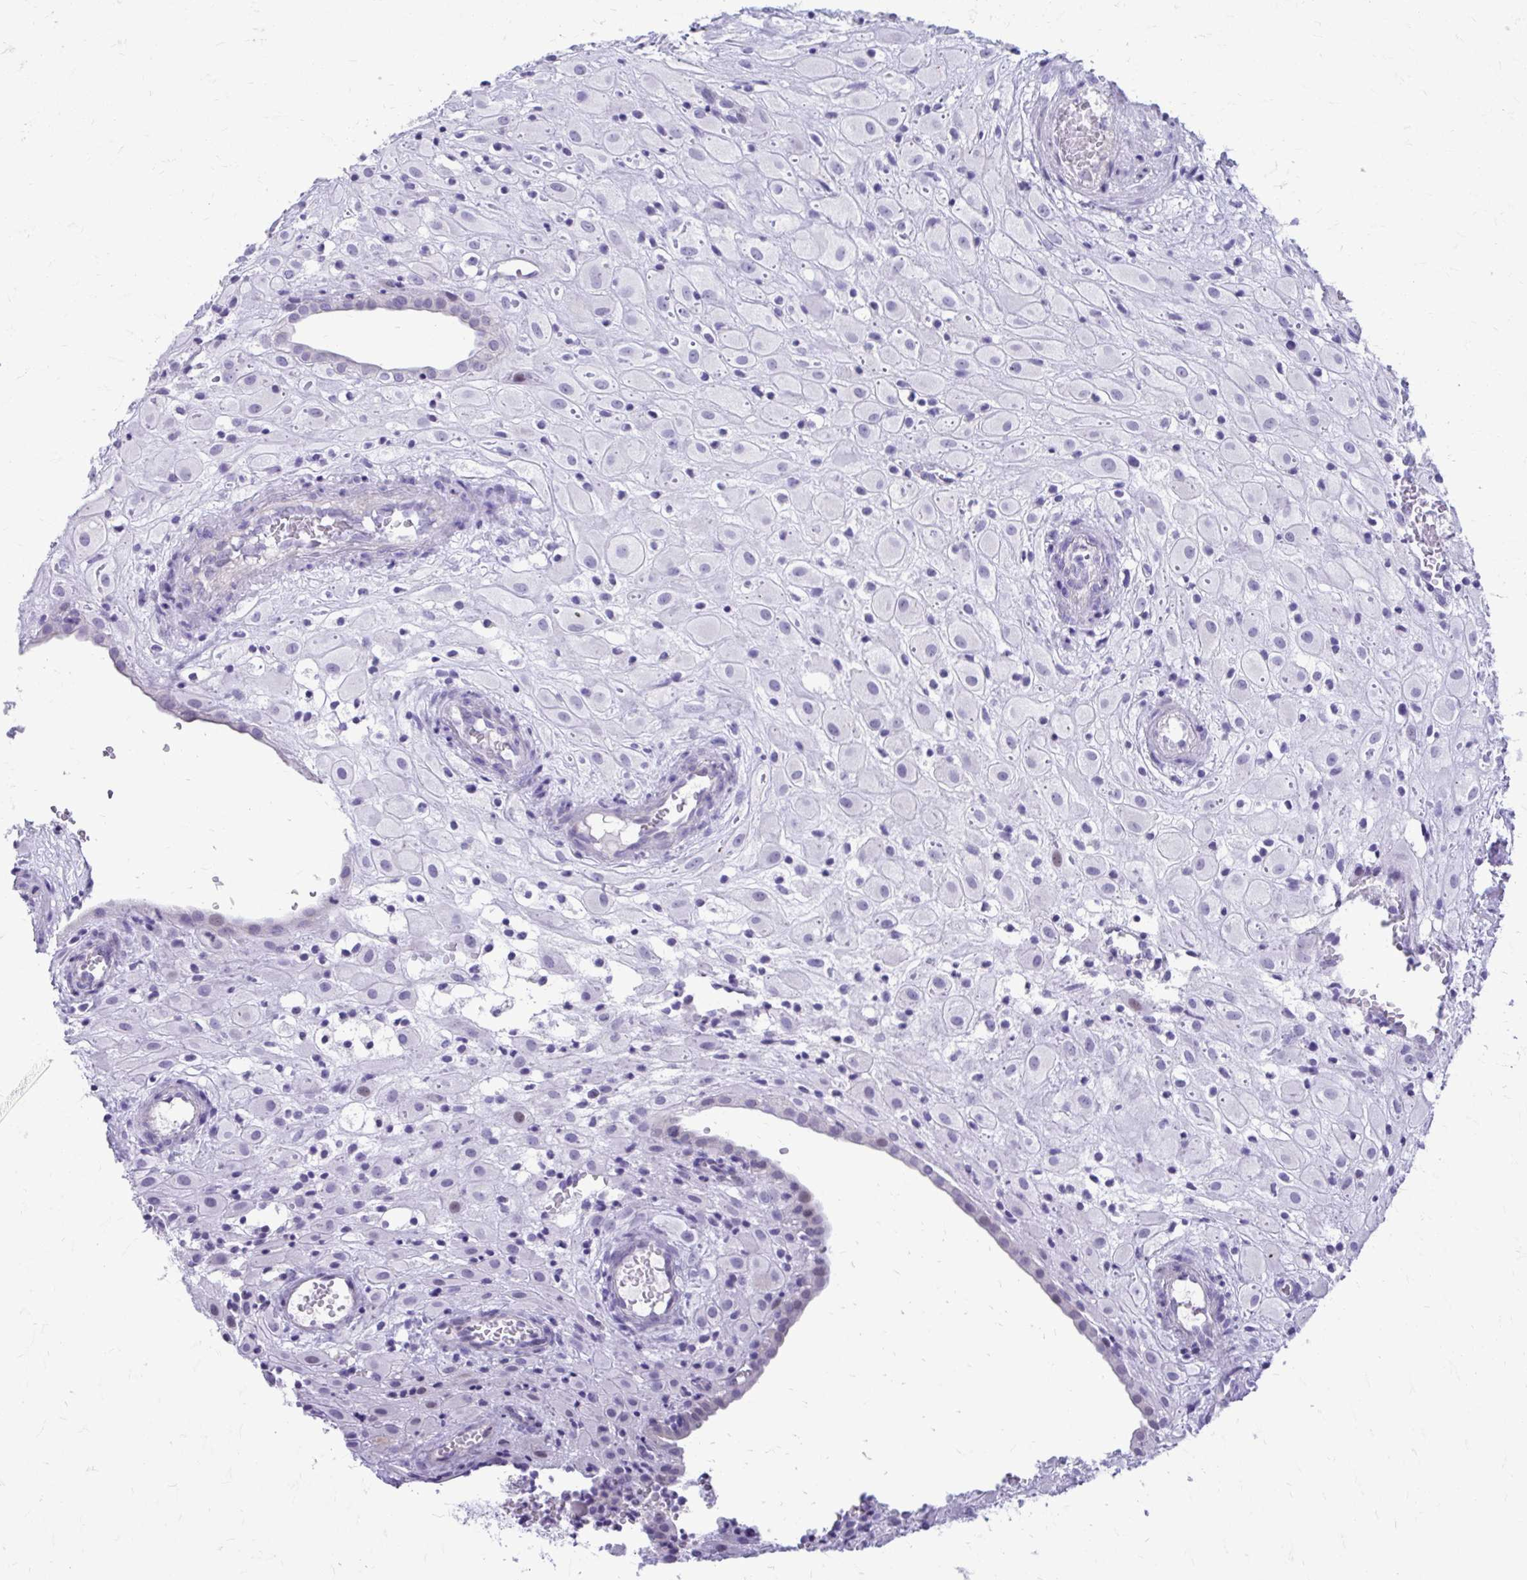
{"staining": {"intensity": "negative", "quantity": "none", "location": "none"}, "tissue": "placenta", "cell_type": "Decidual cells", "image_type": "normal", "snomed": [{"axis": "morphology", "description": "Normal tissue, NOS"}, {"axis": "topography", "description": "Placenta"}], "caption": "A micrograph of human placenta is negative for staining in decidual cells. The staining is performed using DAB (3,3'-diaminobenzidine) brown chromogen with nuclei counter-stained in using hematoxylin.", "gene": "LCN15", "patient": {"sex": "female", "age": 24}}